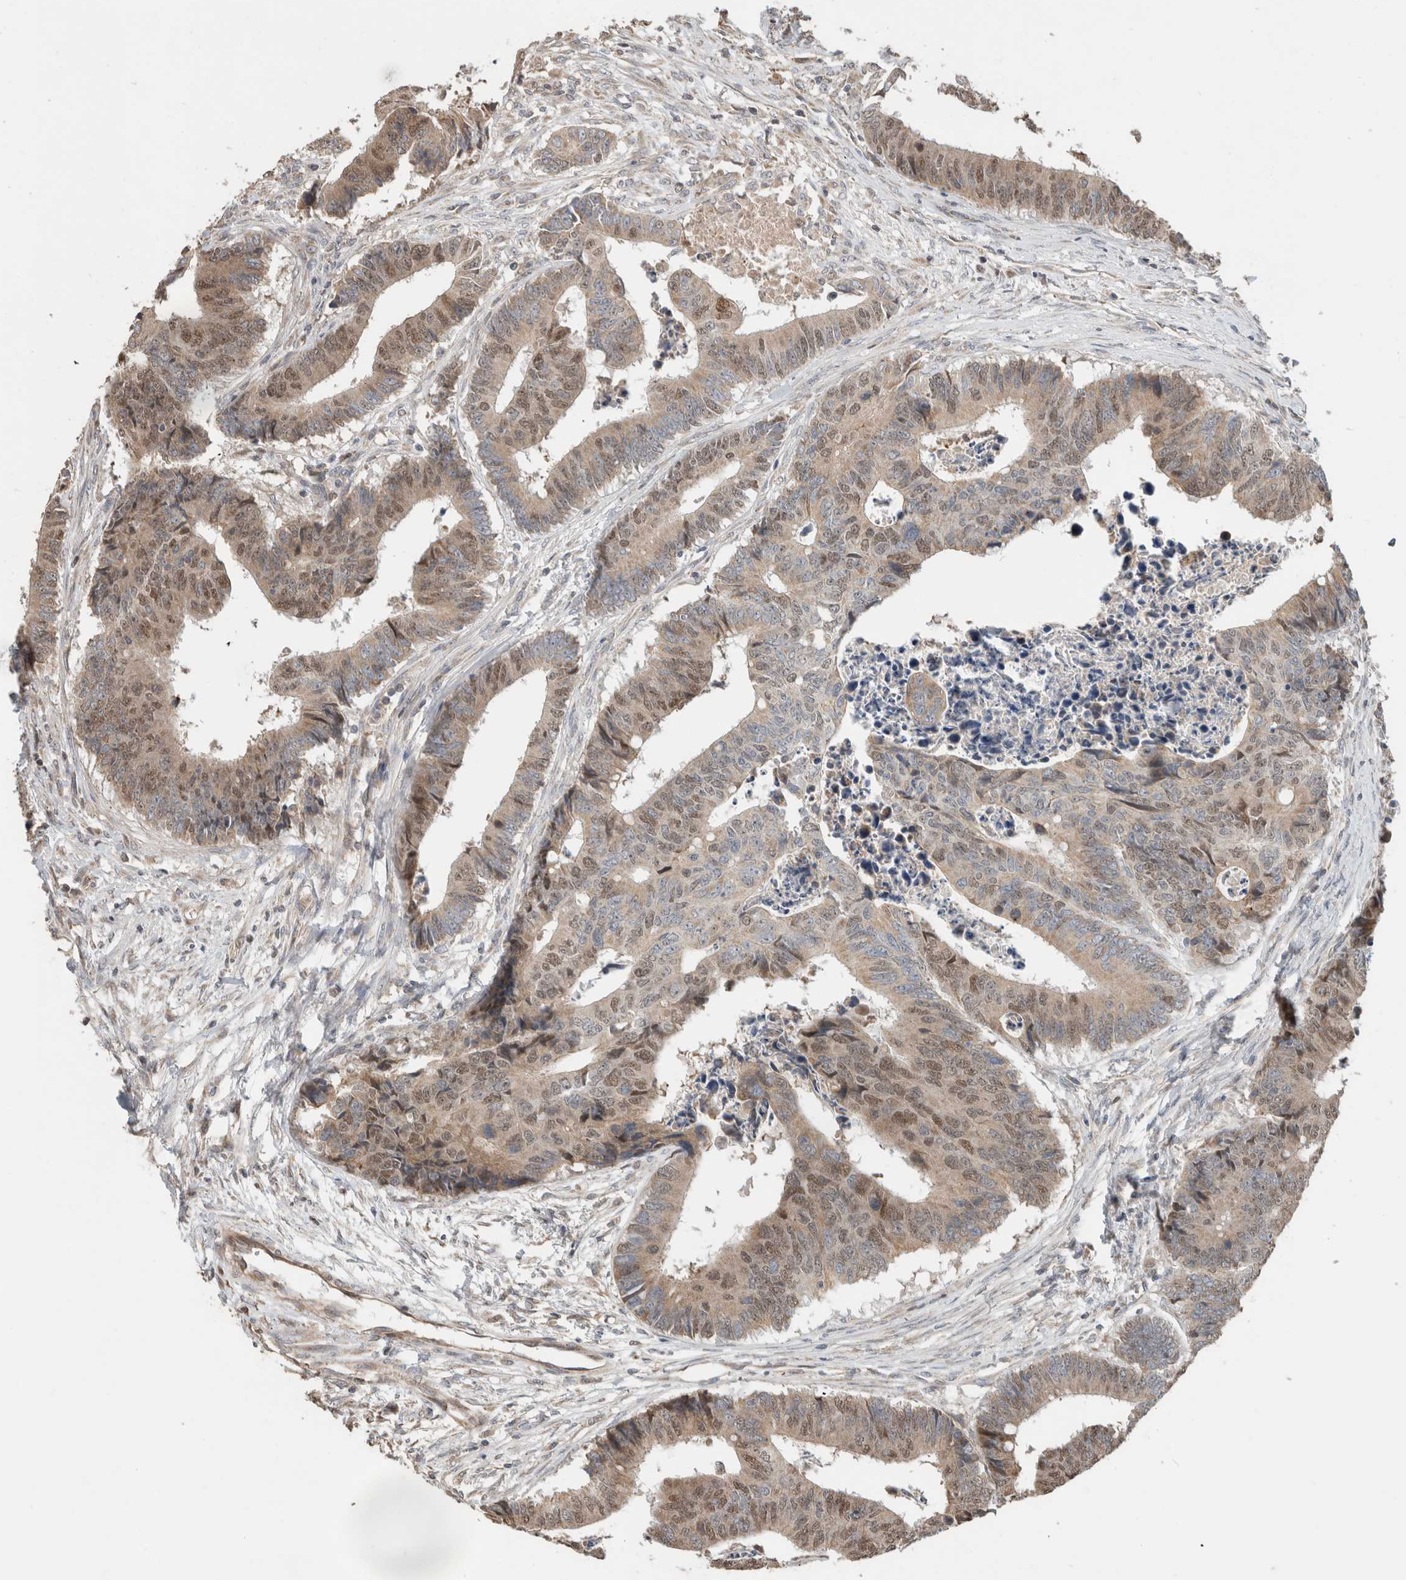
{"staining": {"intensity": "weak", "quantity": ">75%", "location": "cytoplasmic/membranous,nuclear"}, "tissue": "colorectal cancer", "cell_type": "Tumor cells", "image_type": "cancer", "snomed": [{"axis": "morphology", "description": "Adenocarcinoma, NOS"}, {"axis": "topography", "description": "Rectum"}], "caption": "Weak cytoplasmic/membranous and nuclear positivity is appreciated in about >75% of tumor cells in colorectal cancer (adenocarcinoma). The staining was performed using DAB, with brown indicating positive protein expression. Nuclei are stained blue with hematoxylin.", "gene": "GINS4", "patient": {"sex": "male", "age": 84}}